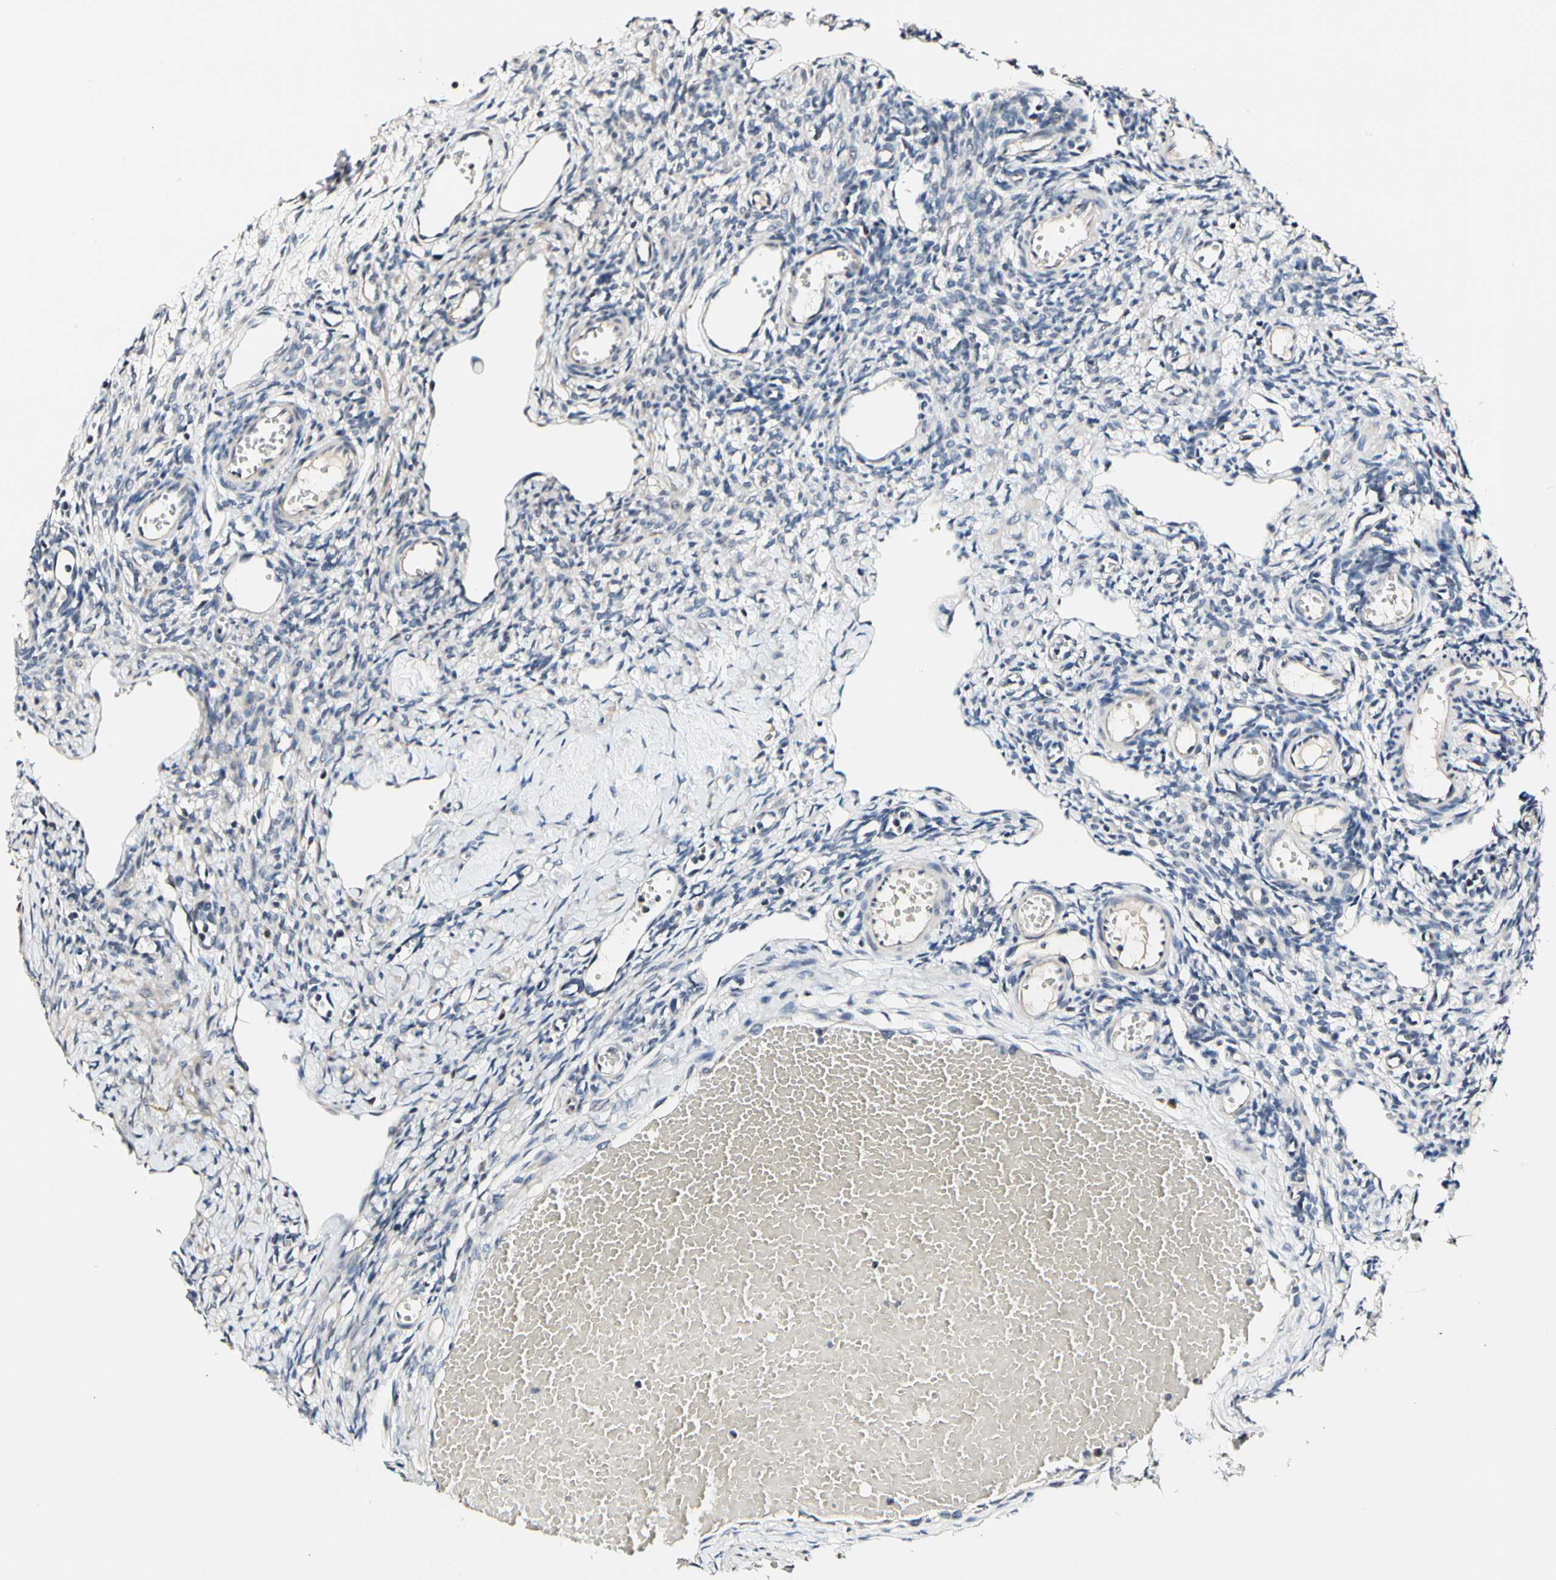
{"staining": {"intensity": "negative", "quantity": "none", "location": "none"}, "tissue": "ovary", "cell_type": "Ovarian stroma cells", "image_type": "normal", "snomed": [{"axis": "morphology", "description": "Normal tissue, NOS"}, {"axis": "topography", "description": "Ovary"}], "caption": "This is an IHC image of normal ovary. There is no positivity in ovarian stroma cells.", "gene": "SOX30", "patient": {"sex": "female", "age": 33}}